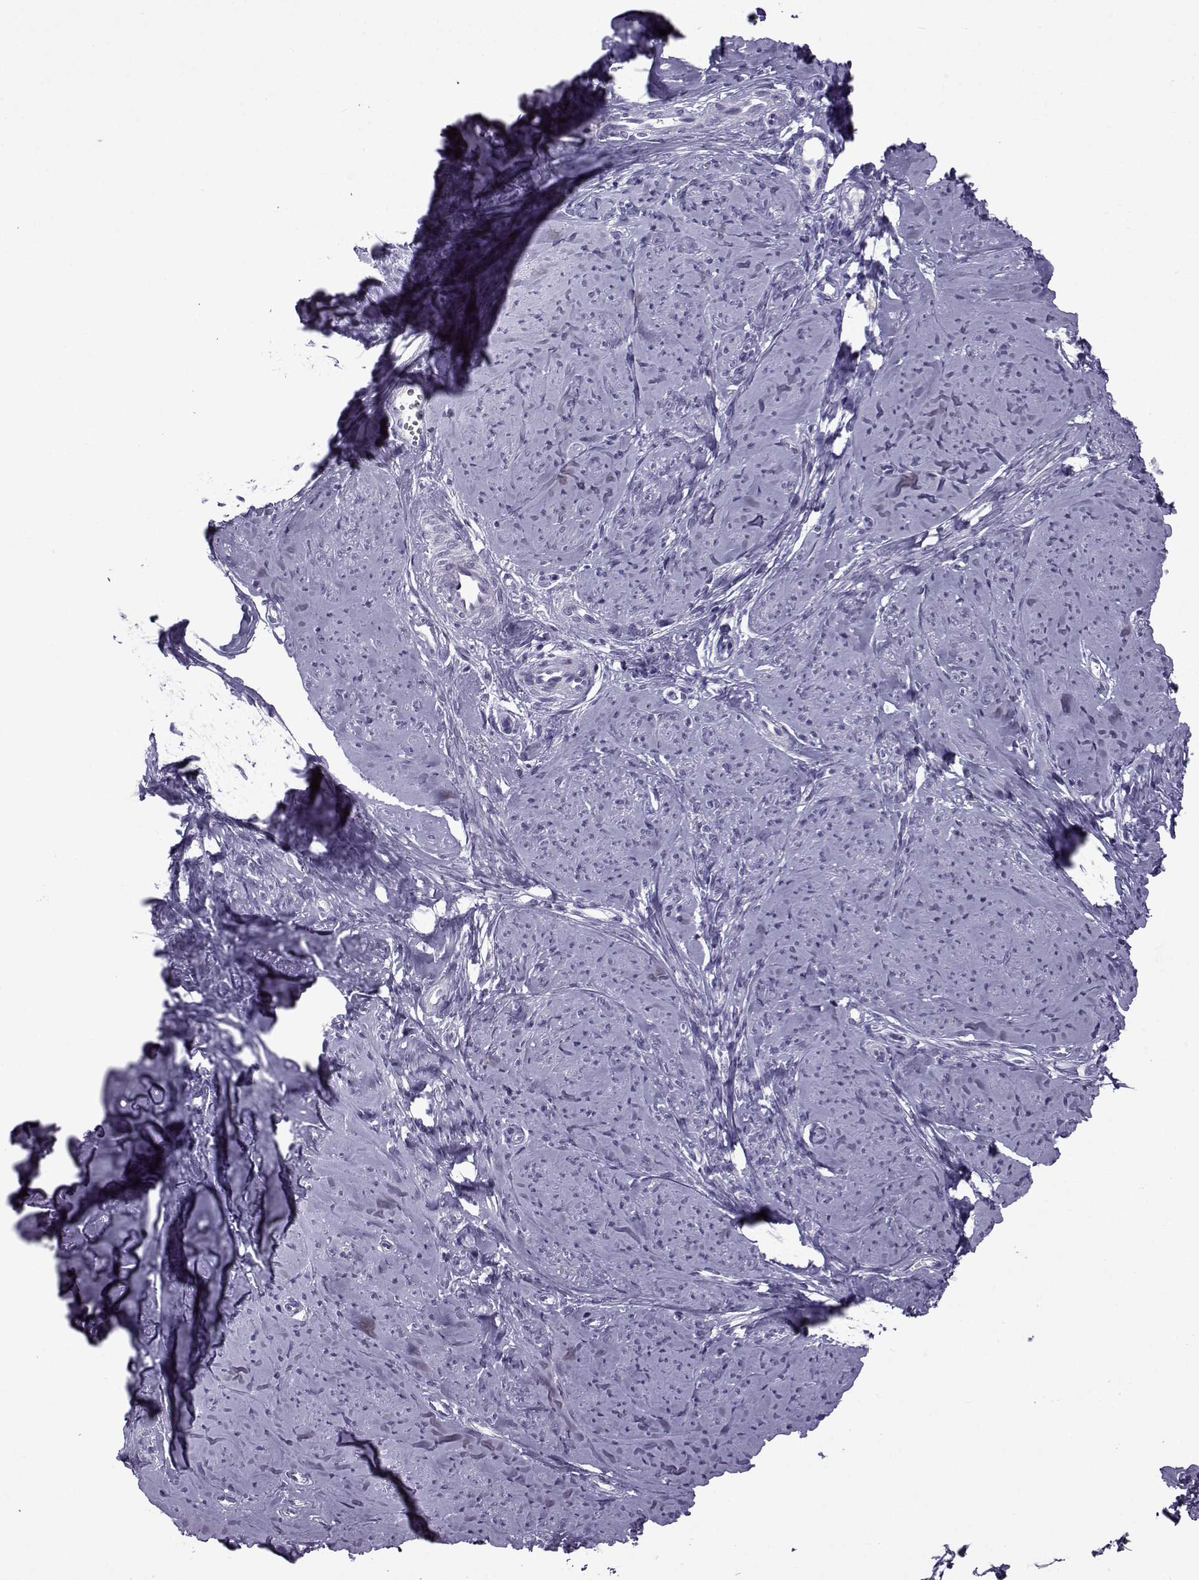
{"staining": {"intensity": "negative", "quantity": "none", "location": "none"}, "tissue": "smooth muscle", "cell_type": "Smooth muscle cells", "image_type": "normal", "snomed": [{"axis": "morphology", "description": "Normal tissue, NOS"}, {"axis": "topography", "description": "Smooth muscle"}], "caption": "The micrograph shows no significant staining in smooth muscle cells of smooth muscle.", "gene": "OIP5", "patient": {"sex": "female", "age": 48}}